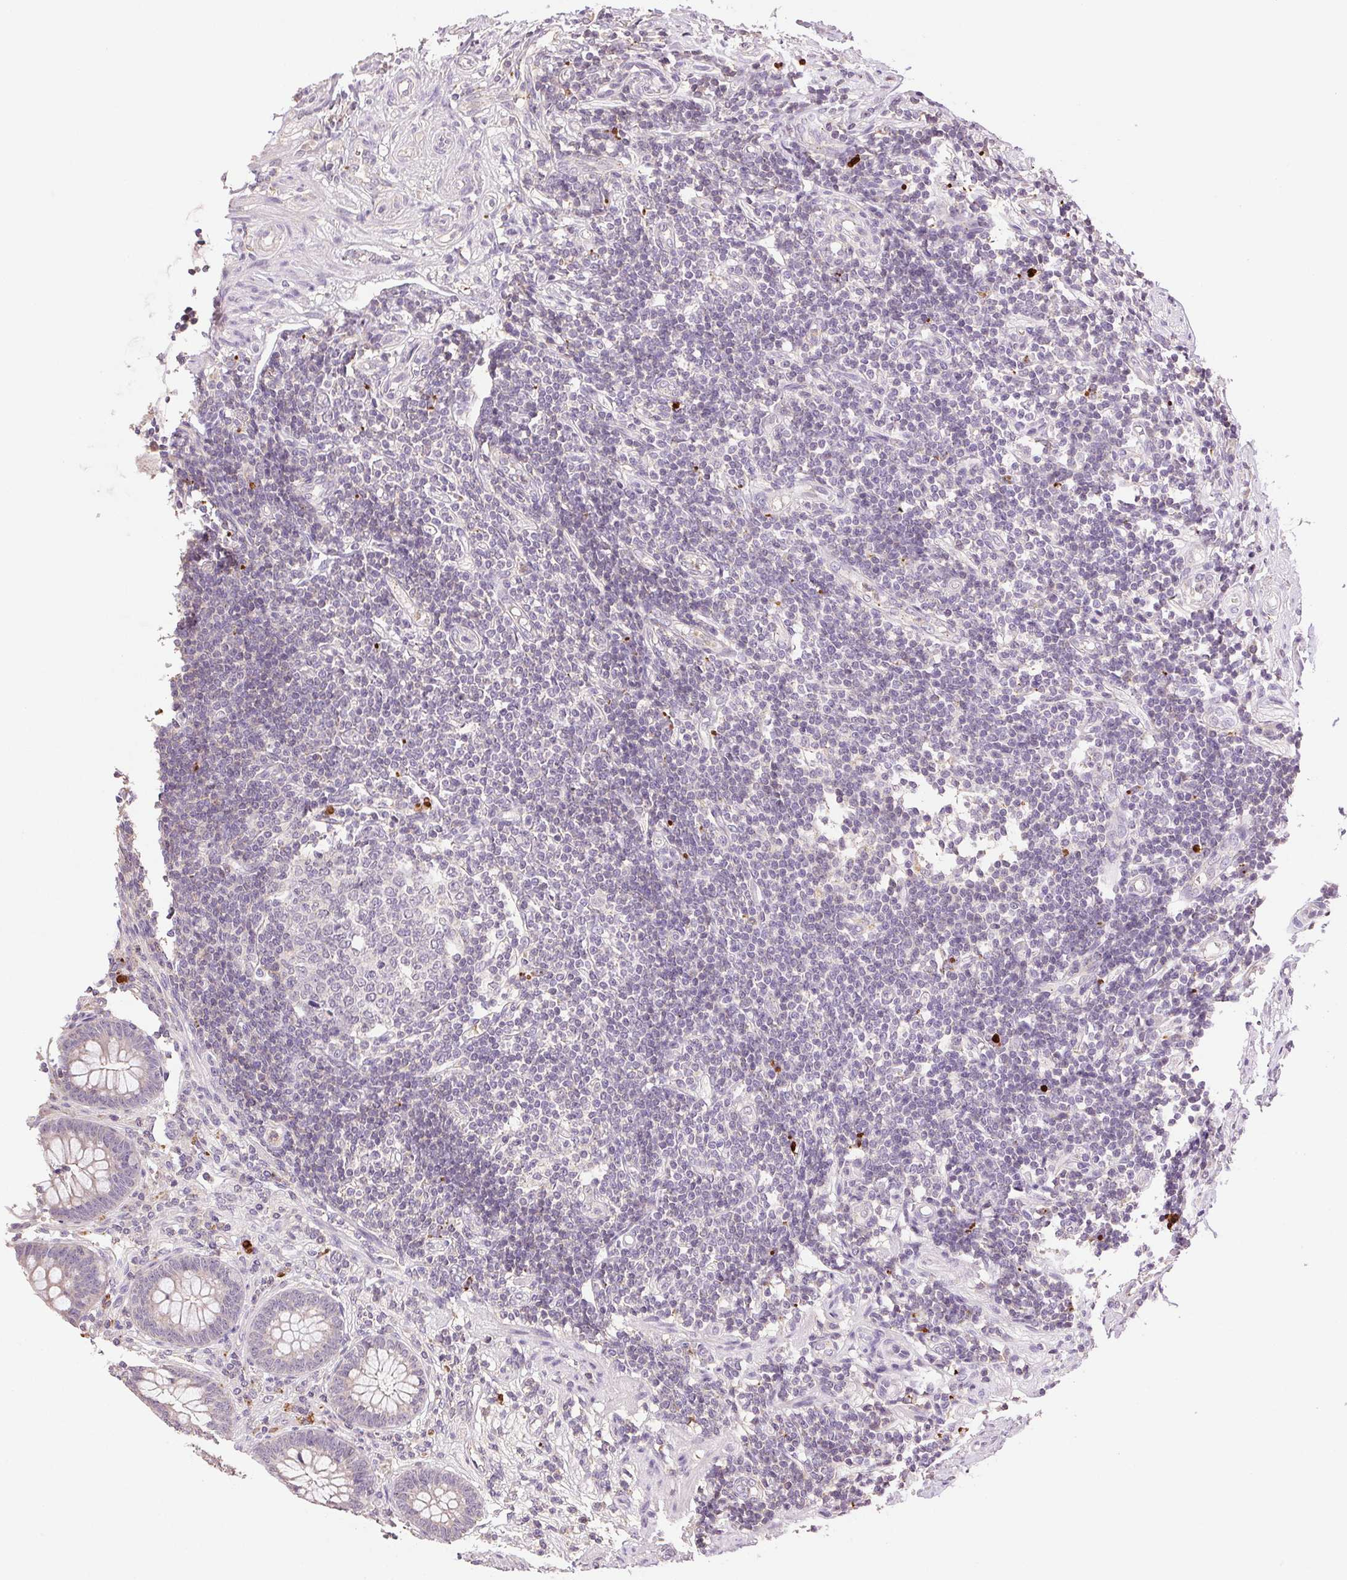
{"staining": {"intensity": "negative", "quantity": "none", "location": "none"}, "tissue": "appendix", "cell_type": "Glandular cells", "image_type": "normal", "snomed": [{"axis": "morphology", "description": "Normal tissue, NOS"}, {"axis": "topography", "description": "Appendix"}], "caption": "IHC histopathology image of benign appendix stained for a protein (brown), which exhibits no staining in glandular cells.", "gene": "TMEM253", "patient": {"sex": "female", "age": 57}}